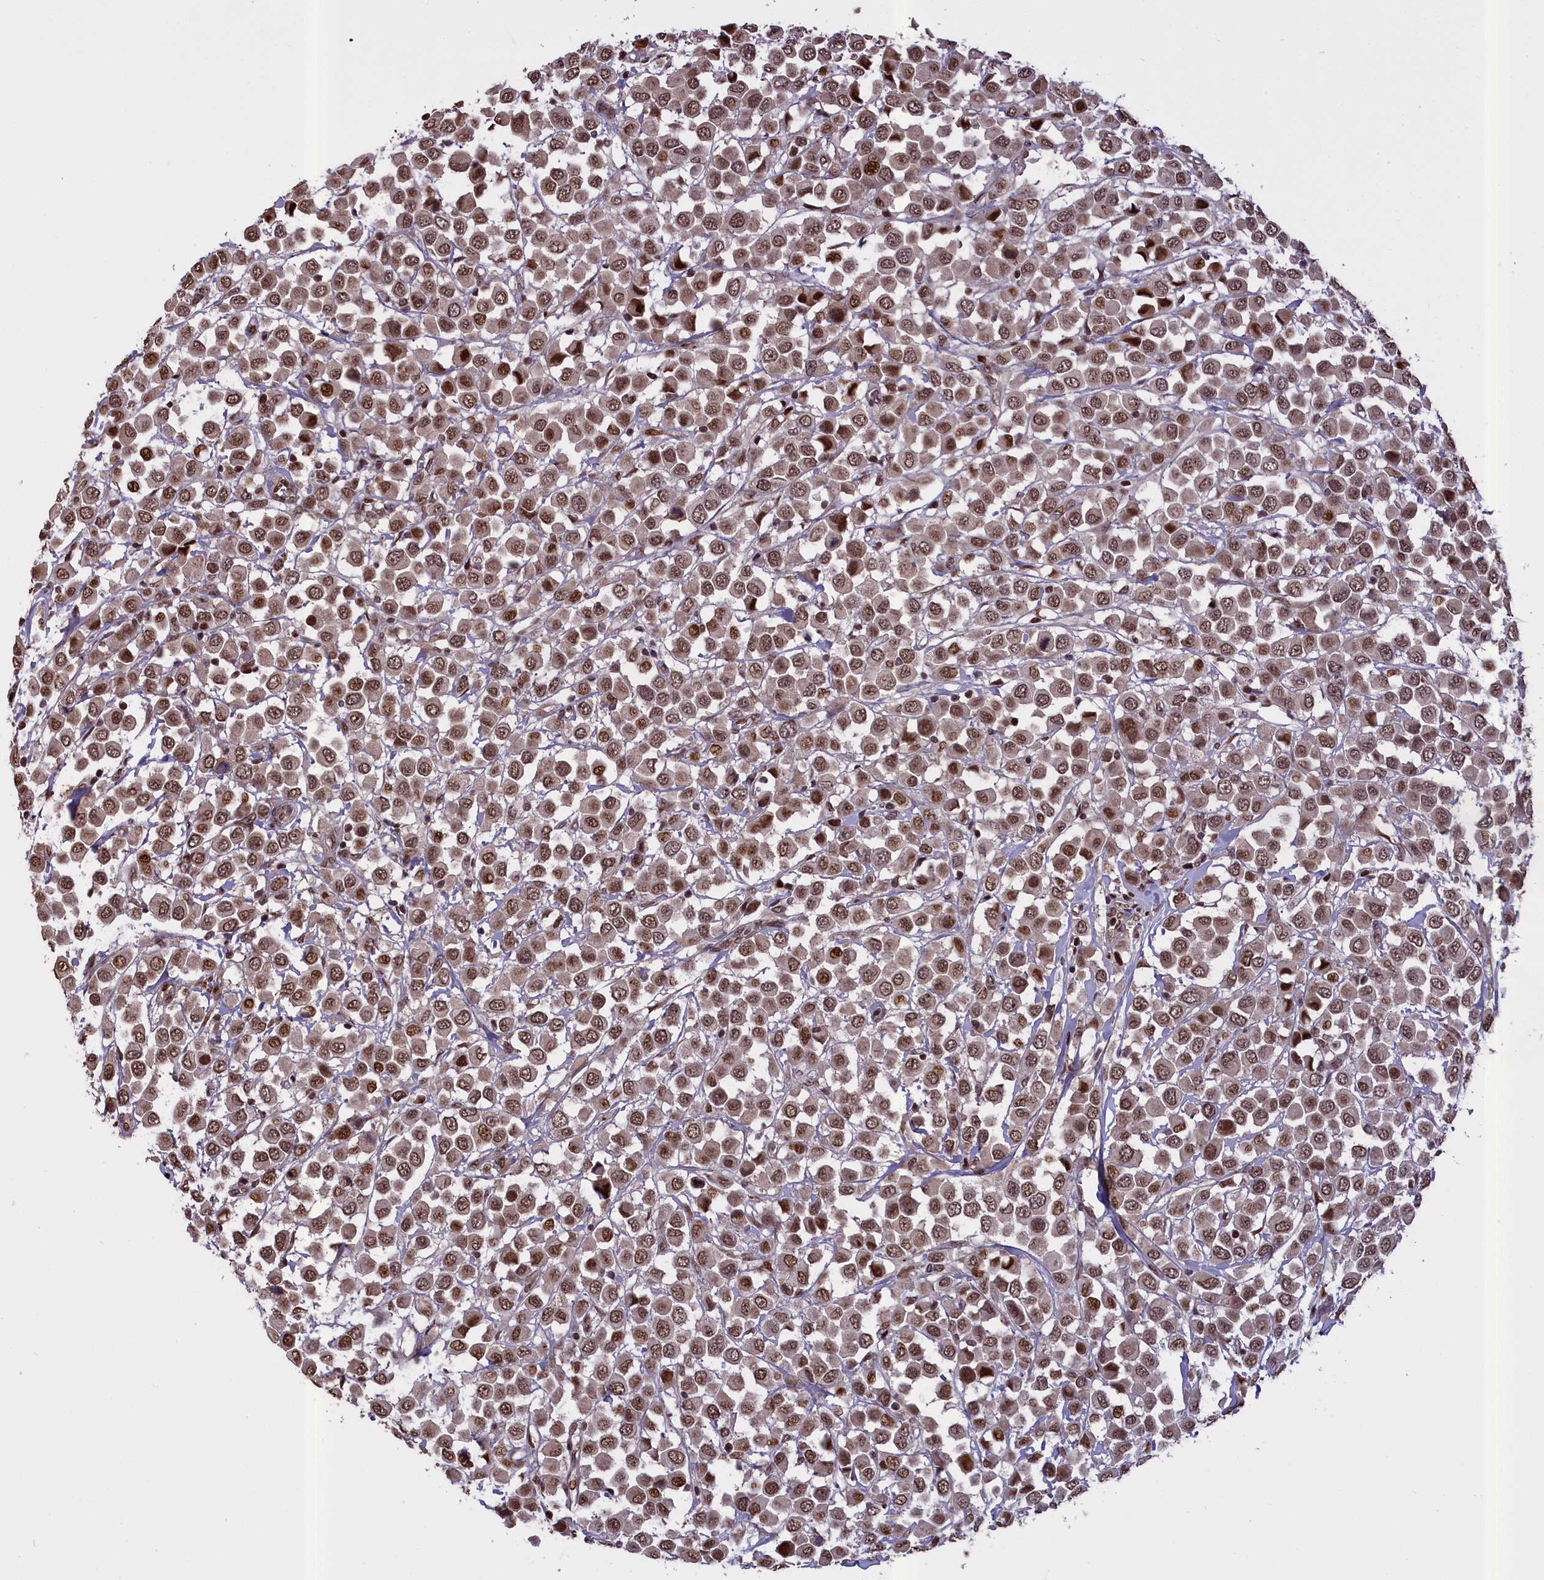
{"staining": {"intensity": "moderate", "quantity": ">75%", "location": "nuclear"}, "tissue": "breast cancer", "cell_type": "Tumor cells", "image_type": "cancer", "snomed": [{"axis": "morphology", "description": "Duct carcinoma"}, {"axis": "topography", "description": "Breast"}], "caption": "Moderate nuclear staining for a protein is identified in approximately >75% of tumor cells of breast infiltrating ductal carcinoma using immunohistochemistry.", "gene": "RELB", "patient": {"sex": "female", "age": 61}}